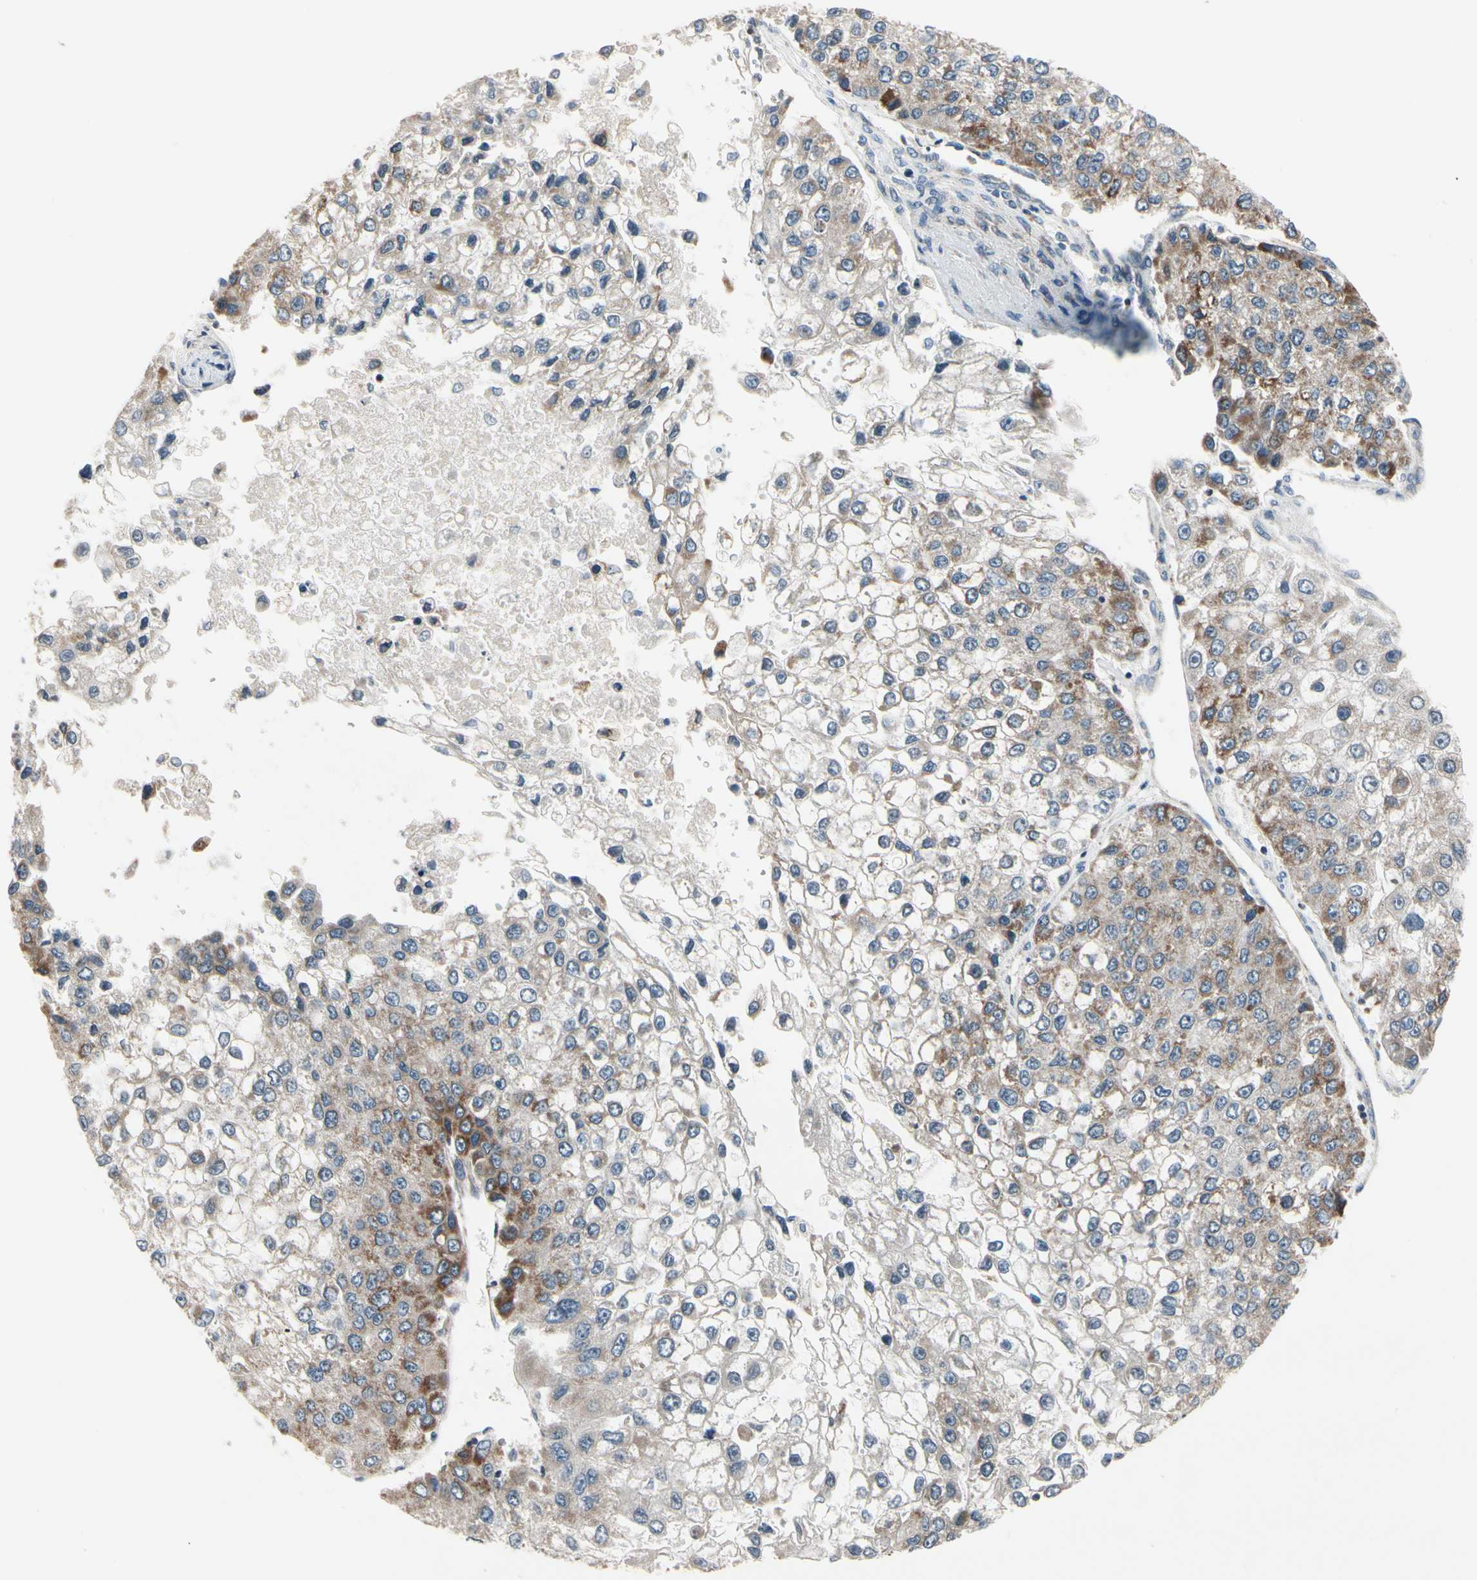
{"staining": {"intensity": "weak", "quantity": ">75%", "location": "cytoplasmic/membranous"}, "tissue": "liver cancer", "cell_type": "Tumor cells", "image_type": "cancer", "snomed": [{"axis": "morphology", "description": "Carcinoma, Hepatocellular, NOS"}, {"axis": "topography", "description": "Liver"}], "caption": "Weak cytoplasmic/membranous expression is present in approximately >75% of tumor cells in liver cancer (hepatocellular carcinoma).", "gene": "CPT1A", "patient": {"sex": "female", "age": 66}}